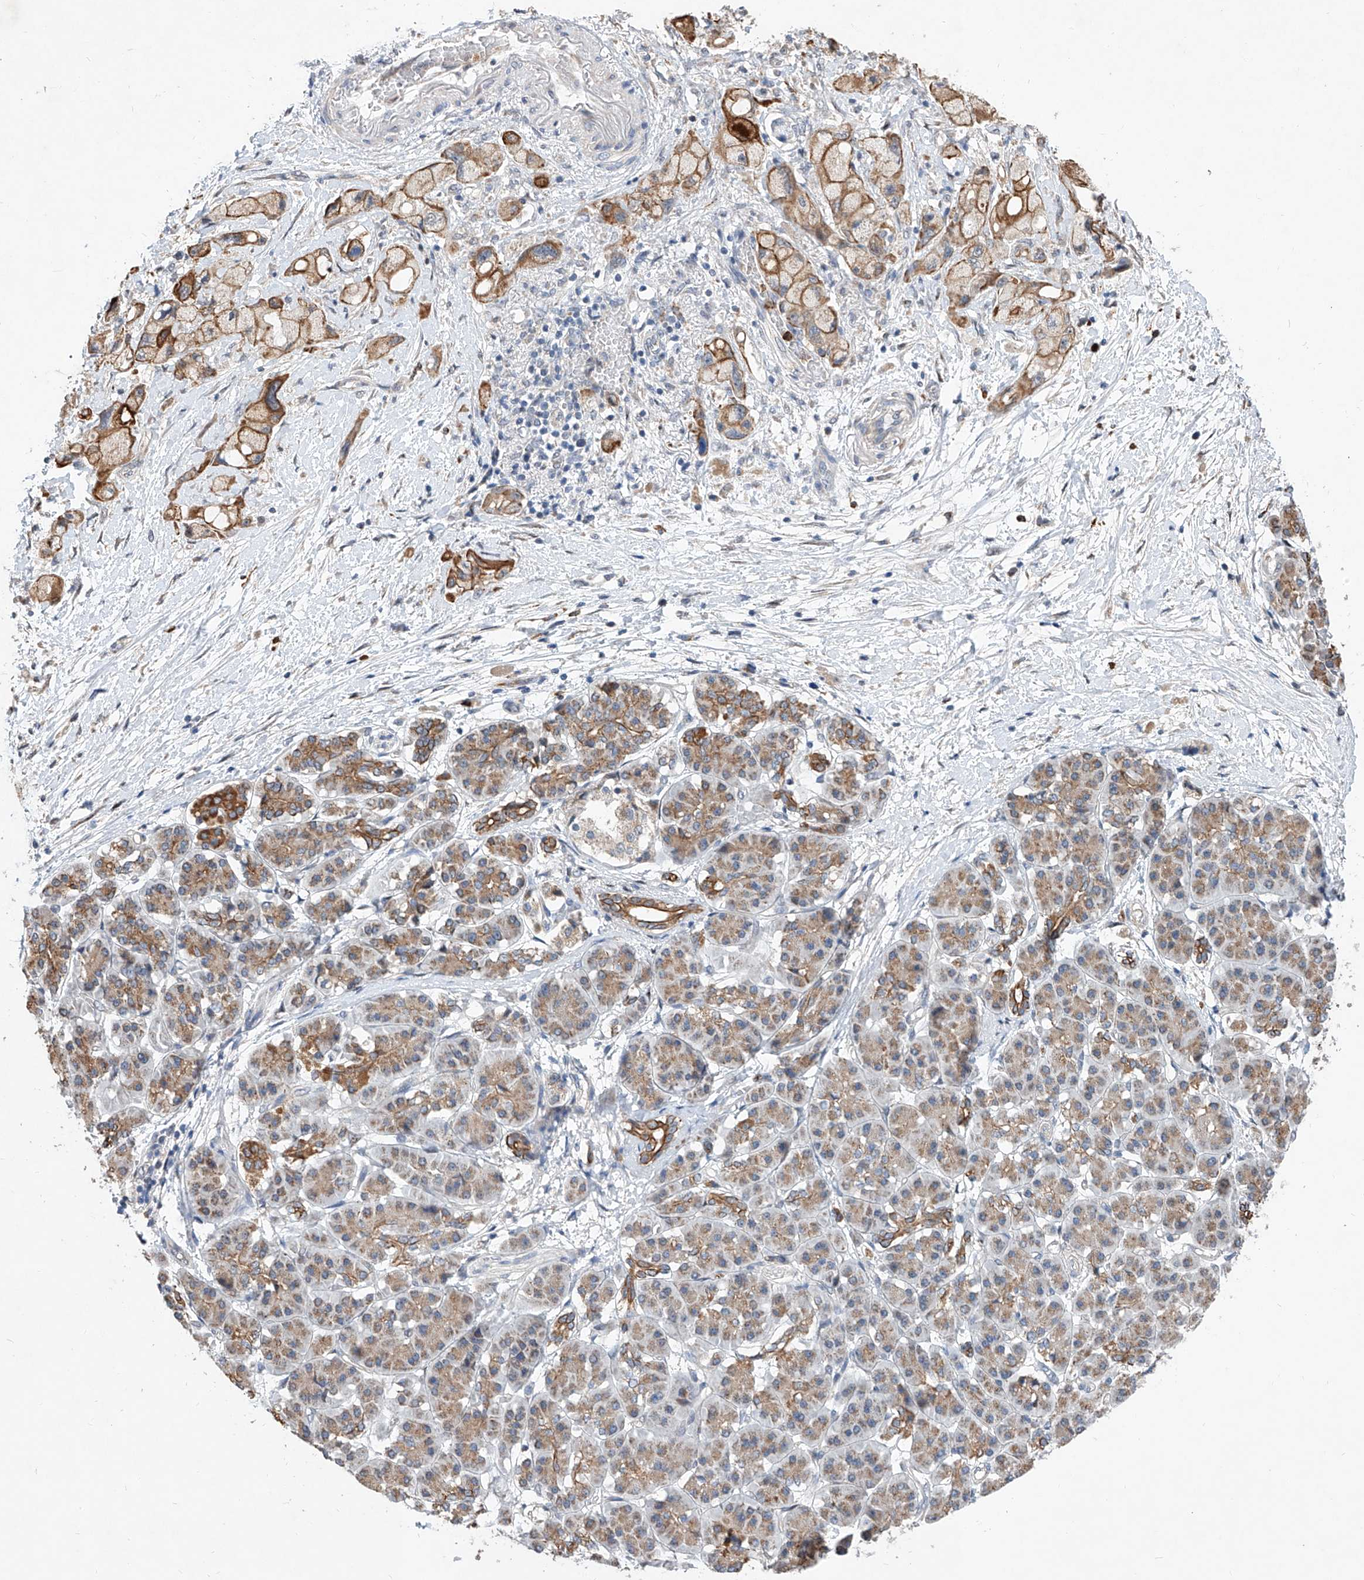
{"staining": {"intensity": "moderate", "quantity": ">75%", "location": "cytoplasmic/membranous"}, "tissue": "pancreatic cancer", "cell_type": "Tumor cells", "image_type": "cancer", "snomed": [{"axis": "morphology", "description": "Normal tissue, NOS"}, {"axis": "morphology", "description": "Adenocarcinoma, NOS"}, {"axis": "topography", "description": "Pancreas"}], "caption": "A micrograph of human pancreatic adenocarcinoma stained for a protein shows moderate cytoplasmic/membranous brown staining in tumor cells.", "gene": "MFSD4B", "patient": {"sex": "female", "age": 68}}